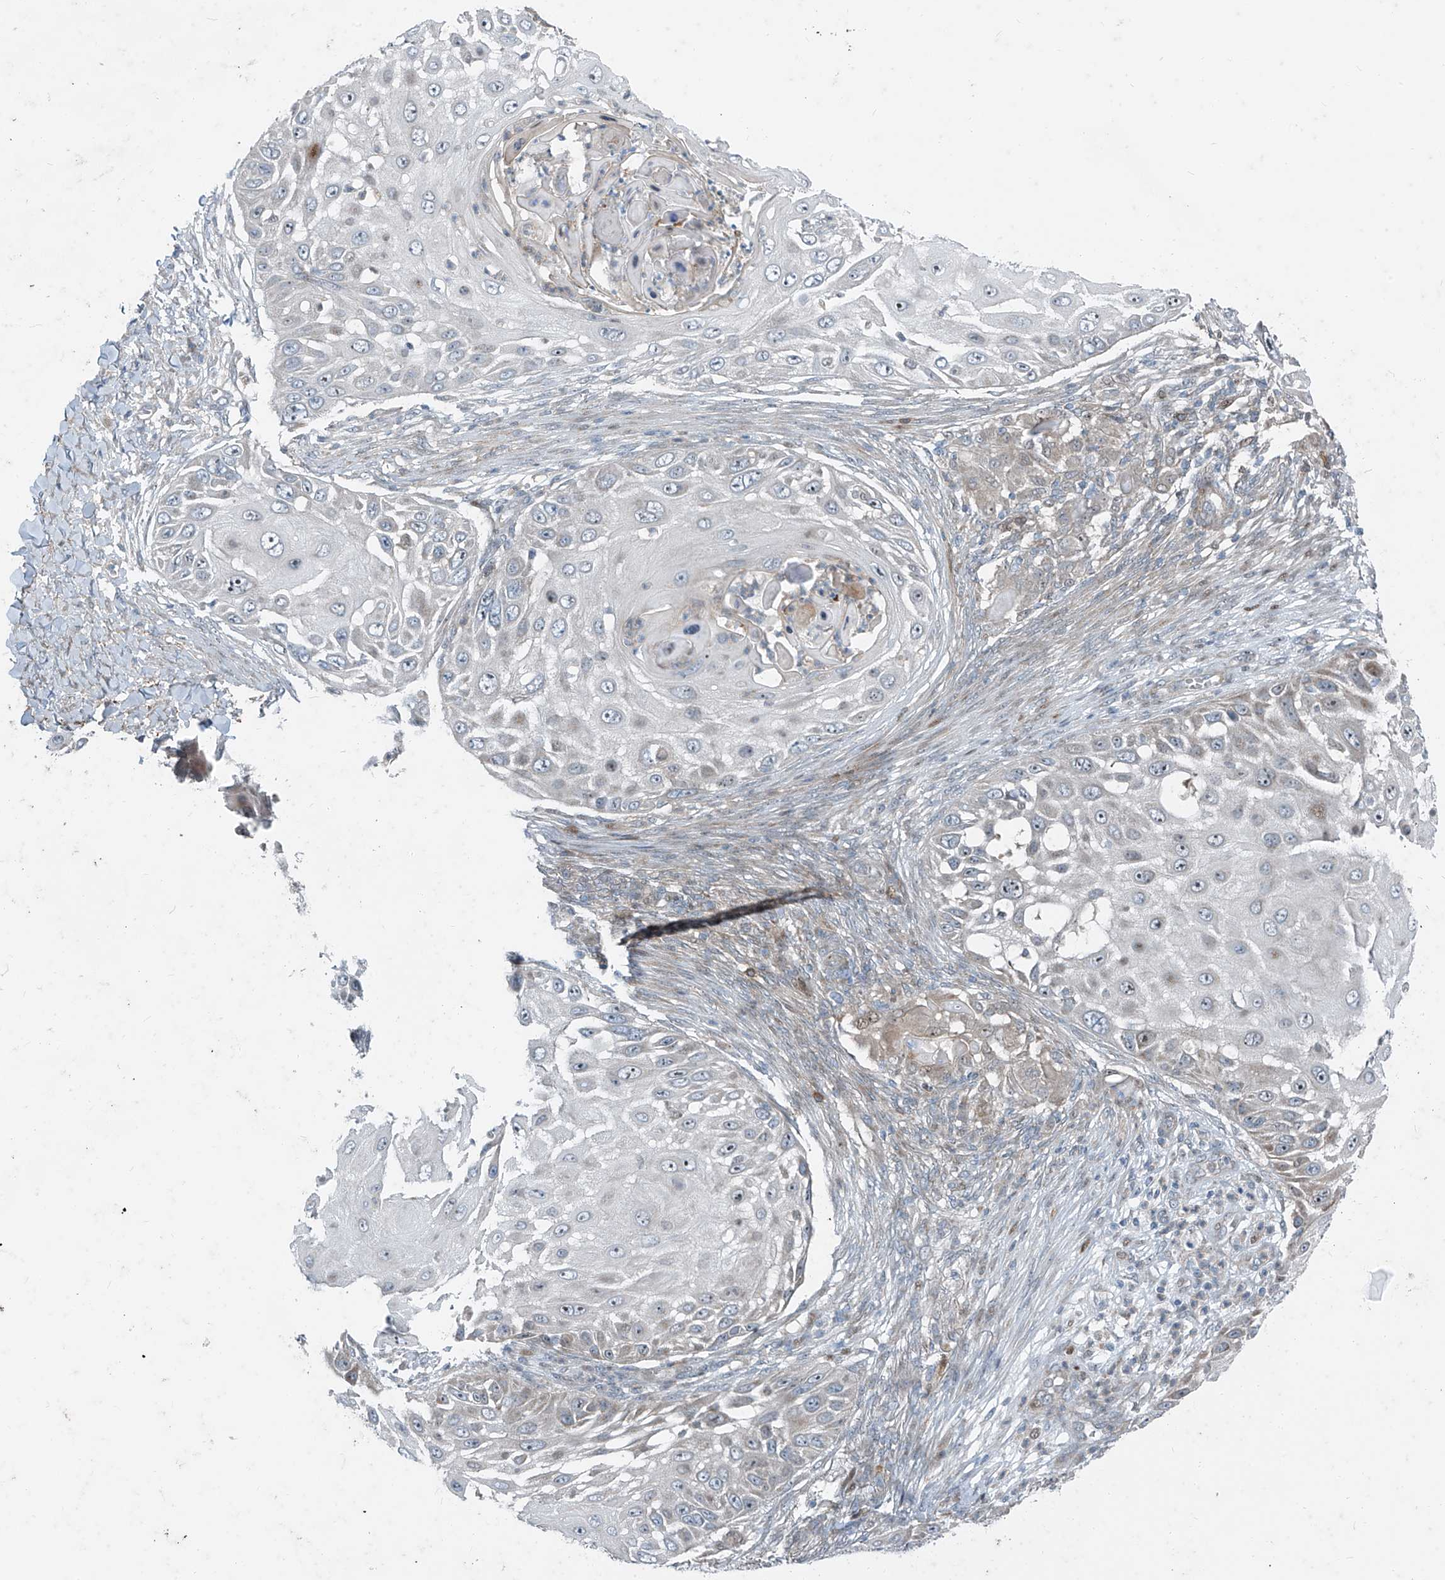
{"staining": {"intensity": "moderate", "quantity": "<25%", "location": "cytoplasmic/membranous"}, "tissue": "skin cancer", "cell_type": "Tumor cells", "image_type": "cancer", "snomed": [{"axis": "morphology", "description": "Squamous cell carcinoma, NOS"}, {"axis": "topography", "description": "Skin"}], "caption": "DAB immunohistochemical staining of human squamous cell carcinoma (skin) exhibits moderate cytoplasmic/membranous protein staining in about <25% of tumor cells. (Stains: DAB (3,3'-diaminobenzidine) in brown, nuclei in blue, Microscopy: brightfield microscopy at high magnification).", "gene": "PPCS", "patient": {"sex": "female", "age": 44}}